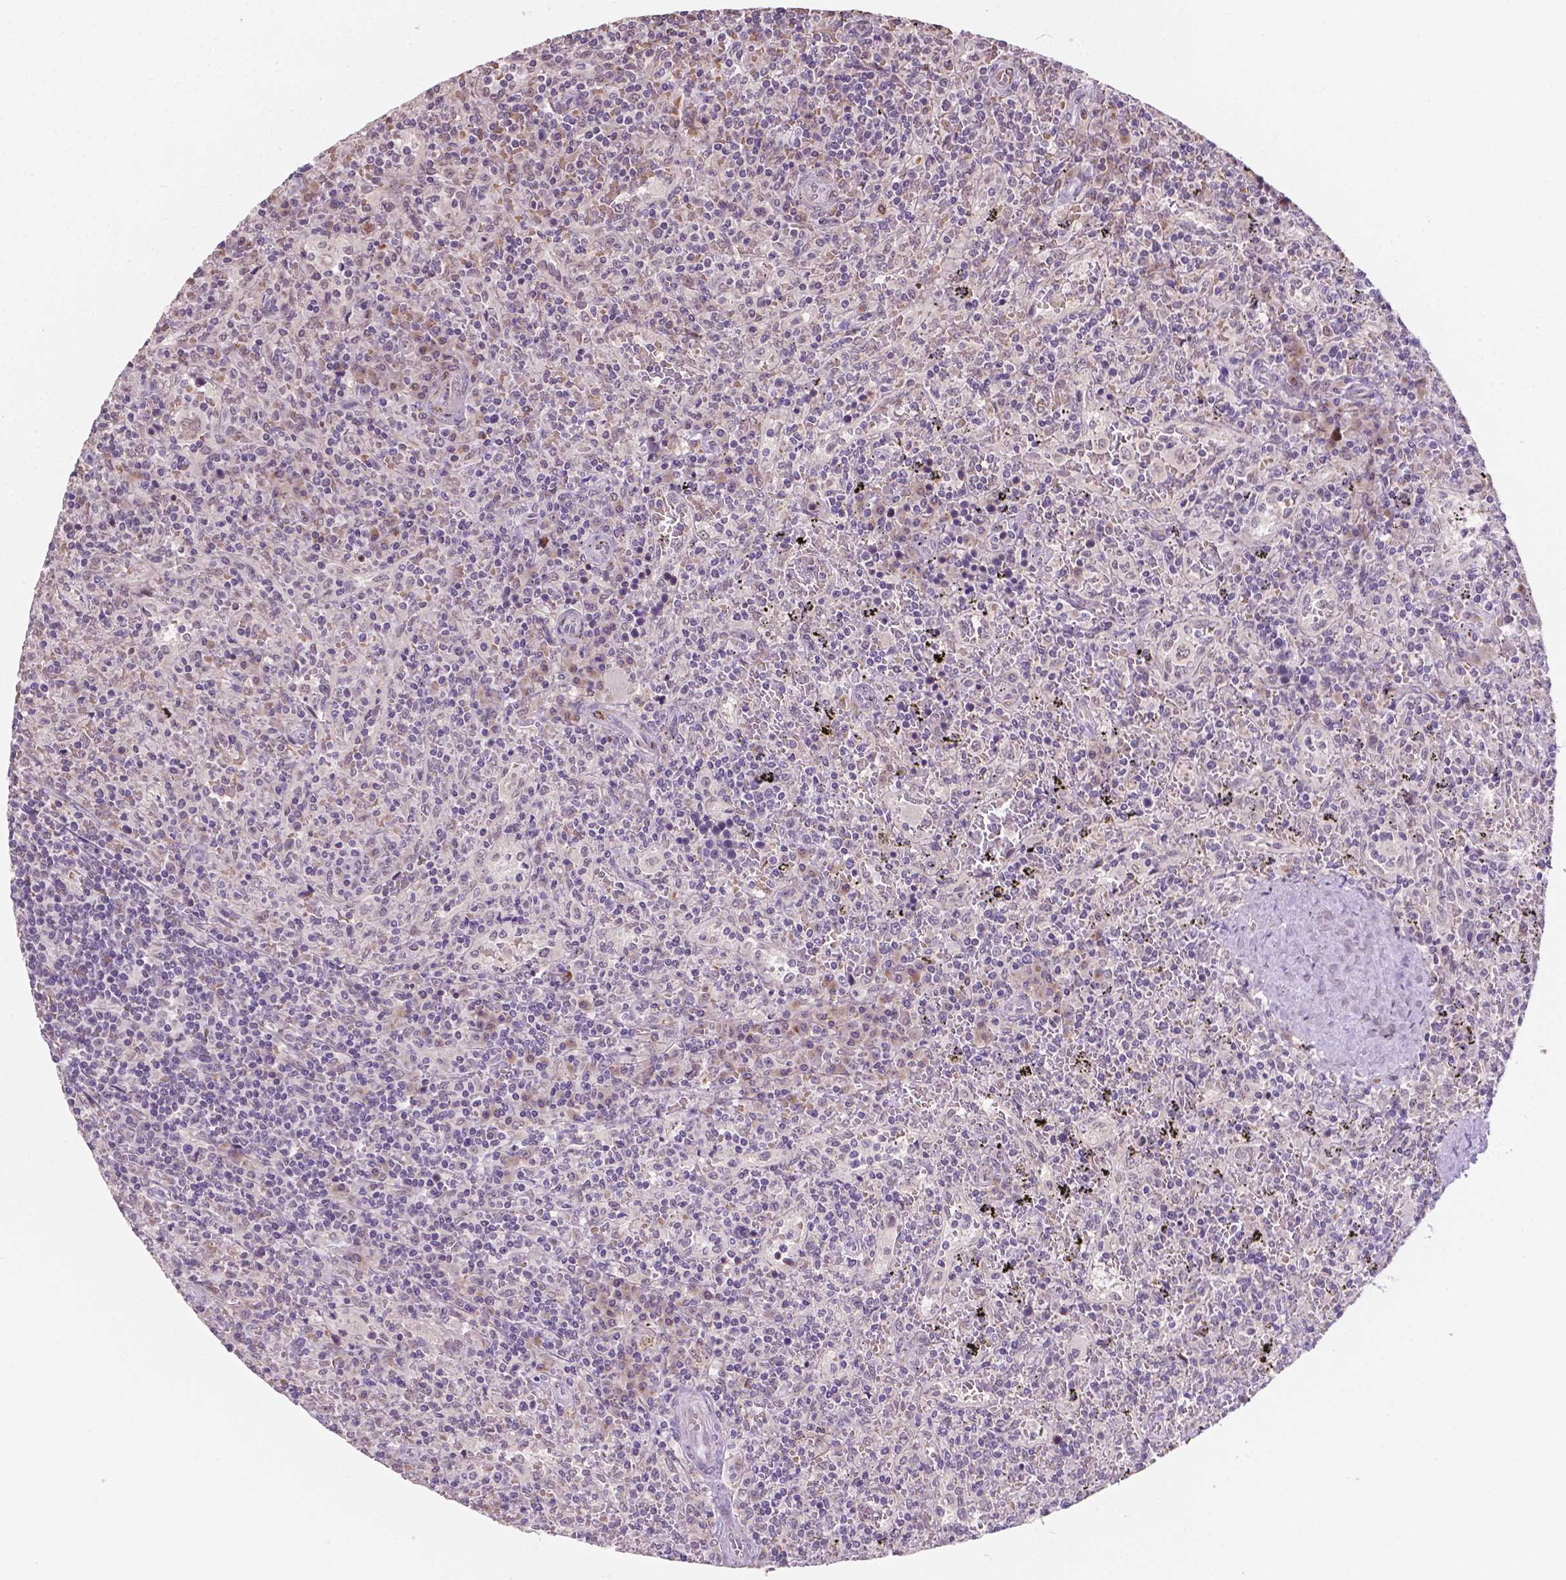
{"staining": {"intensity": "negative", "quantity": "none", "location": "none"}, "tissue": "lymphoma", "cell_type": "Tumor cells", "image_type": "cancer", "snomed": [{"axis": "morphology", "description": "Malignant lymphoma, non-Hodgkin's type, Low grade"}, {"axis": "topography", "description": "Spleen"}], "caption": "There is no significant positivity in tumor cells of lymphoma.", "gene": "SHLD3", "patient": {"sex": "male", "age": 62}}